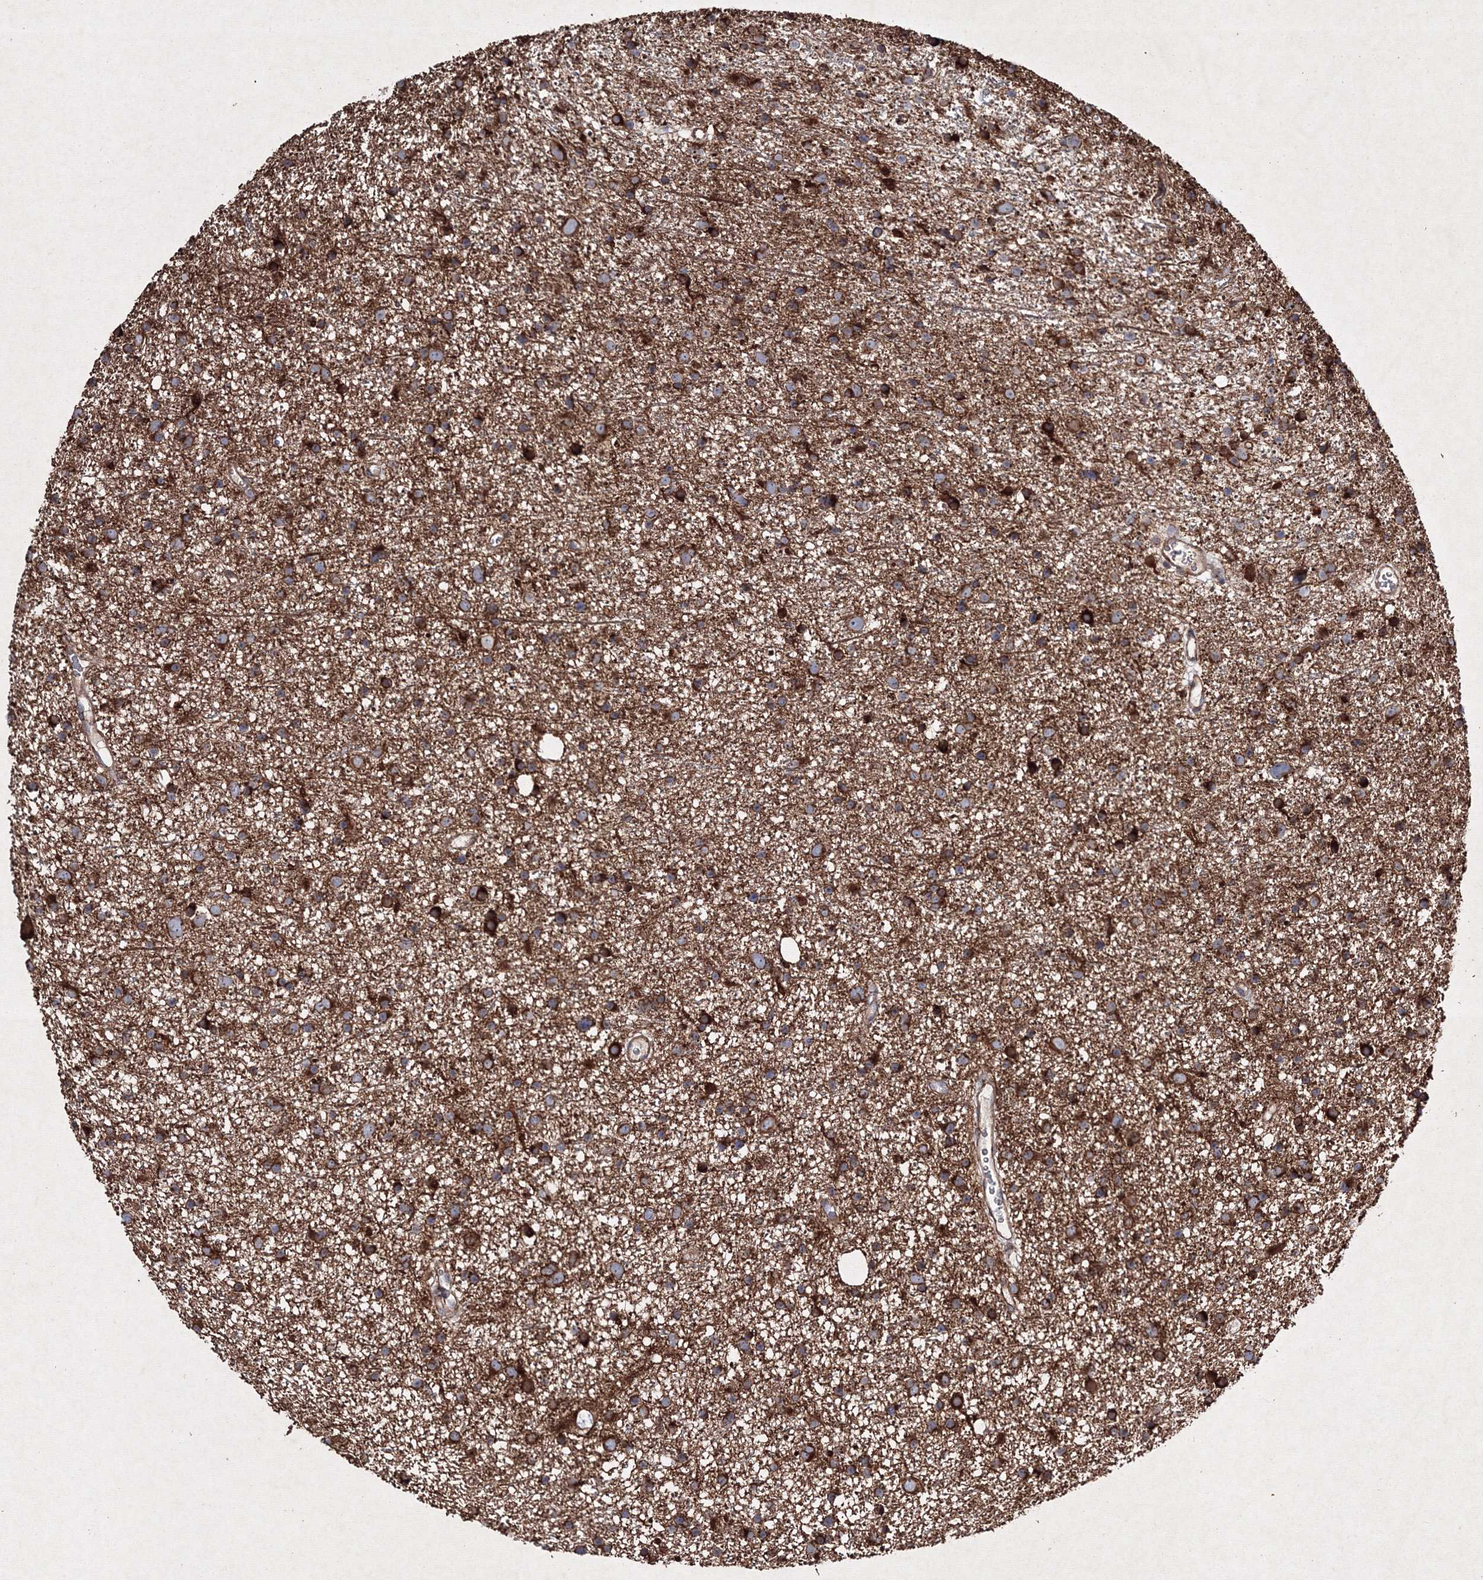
{"staining": {"intensity": "strong", "quantity": ">75%", "location": "cytoplasmic/membranous"}, "tissue": "glioma", "cell_type": "Tumor cells", "image_type": "cancer", "snomed": [{"axis": "morphology", "description": "Glioma, malignant, Low grade"}, {"axis": "topography", "description": "Cerebral cortex"}], "caption": "The image demonstrates a brown stain indicating the presence of a protein in the cytoplasmic/membranous of tumor cells in glioma. Ihc stains the protein of interest in brown and the nuclei are stained blue.", "gene": "GFM1", "patient": {"sex": "female", "age": 39}}